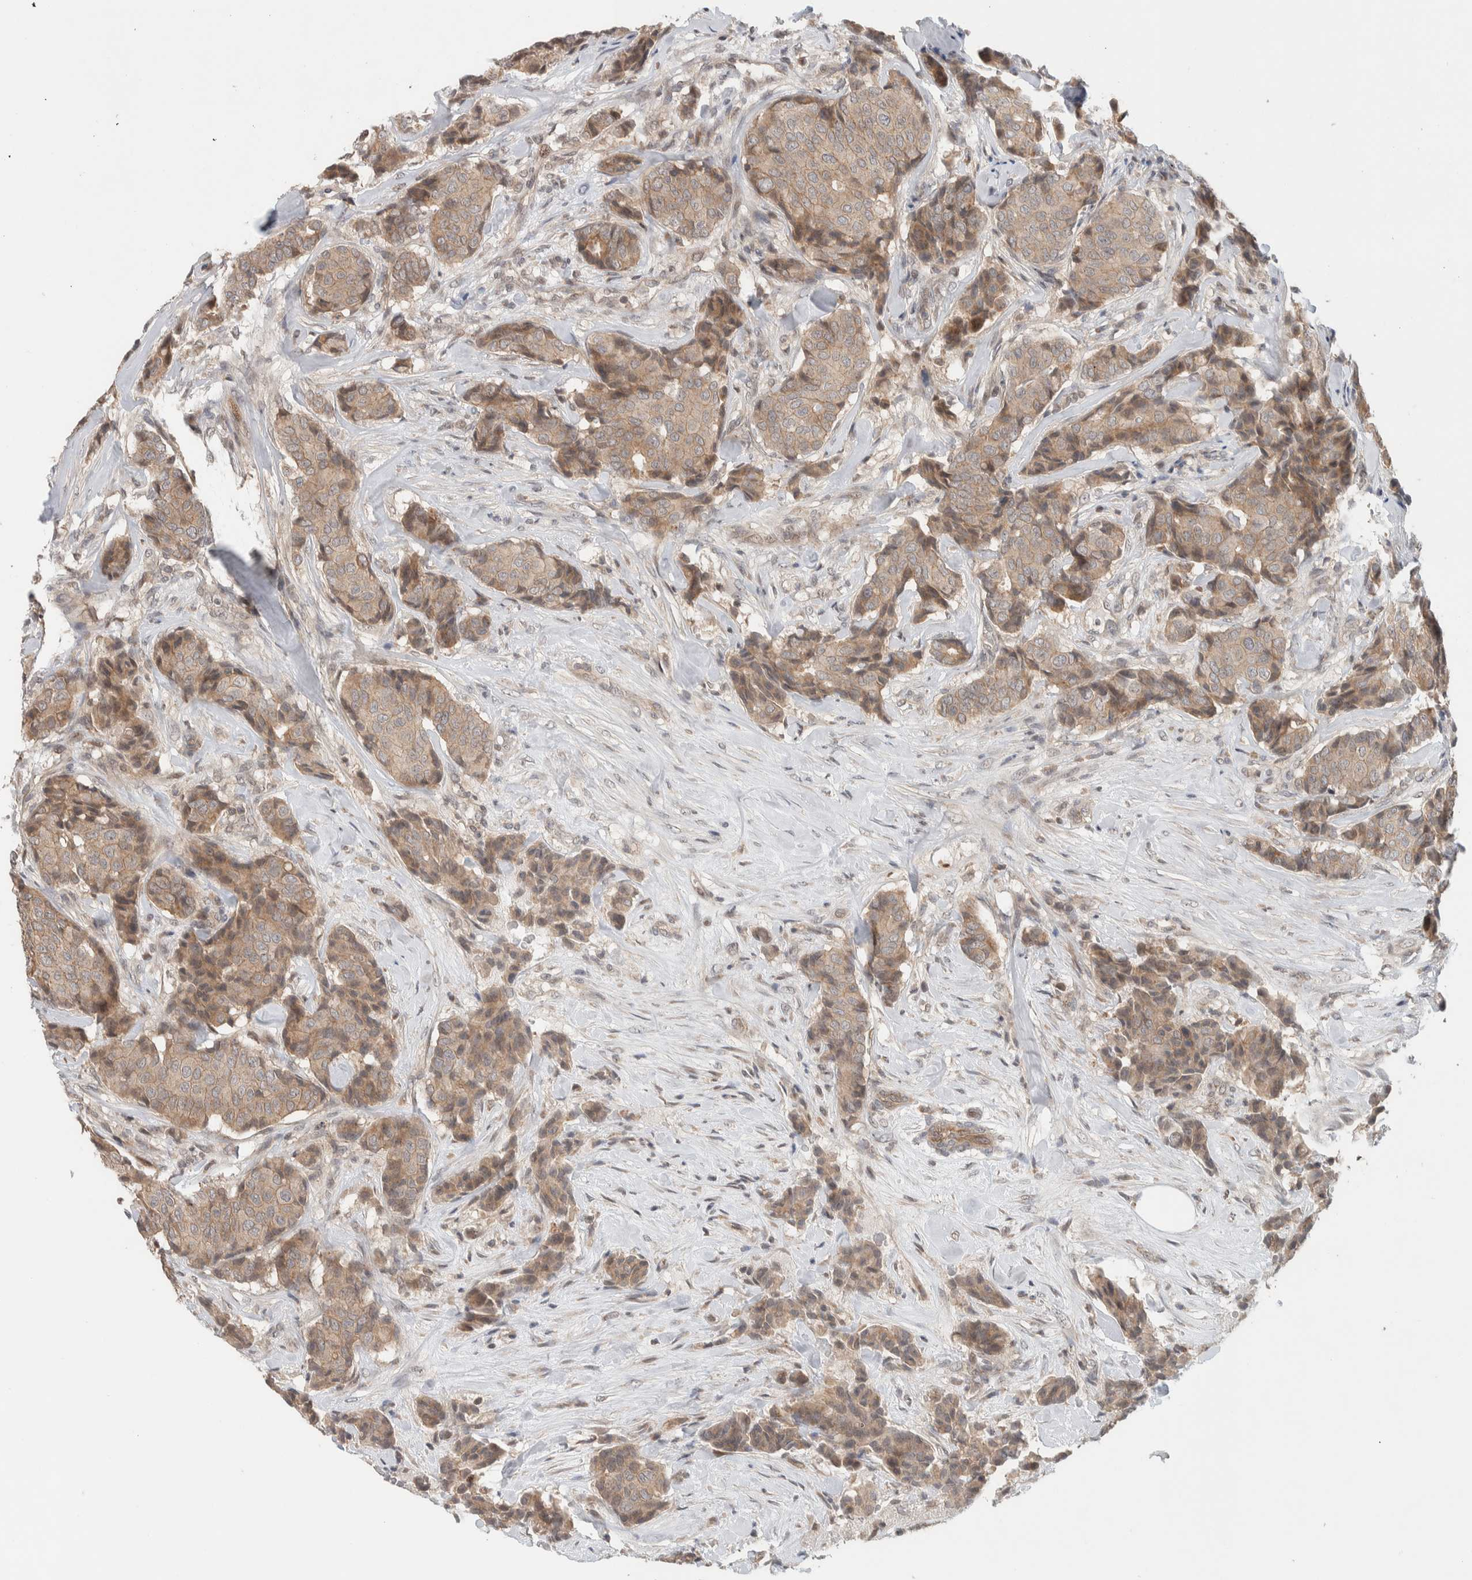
{"staining": {"intensity": "weak", "quantity": "25%-75%", "location": "cytoplasmic/membranous"}, "tissue": "breast cancer", "cell_type": "Tumor cells", "image_type": "cancer", "snomed": [{"axis": "morphology", "description": "Duct carcinoma"}, {"axis": "topography", "description": "Breast"}], "caption": "Protein expression analysis of human breast intraductal carcinoma reveals weak cytoplasmic/membranous staining in about 25%-75% of tumor cells. (DAB (3,3'-diaminobenzidine) IHC, brown staining for protein, blue staining for nuclei).", "gene": "DEPTOR", "patient": {"sex": "female", "age": 75}}